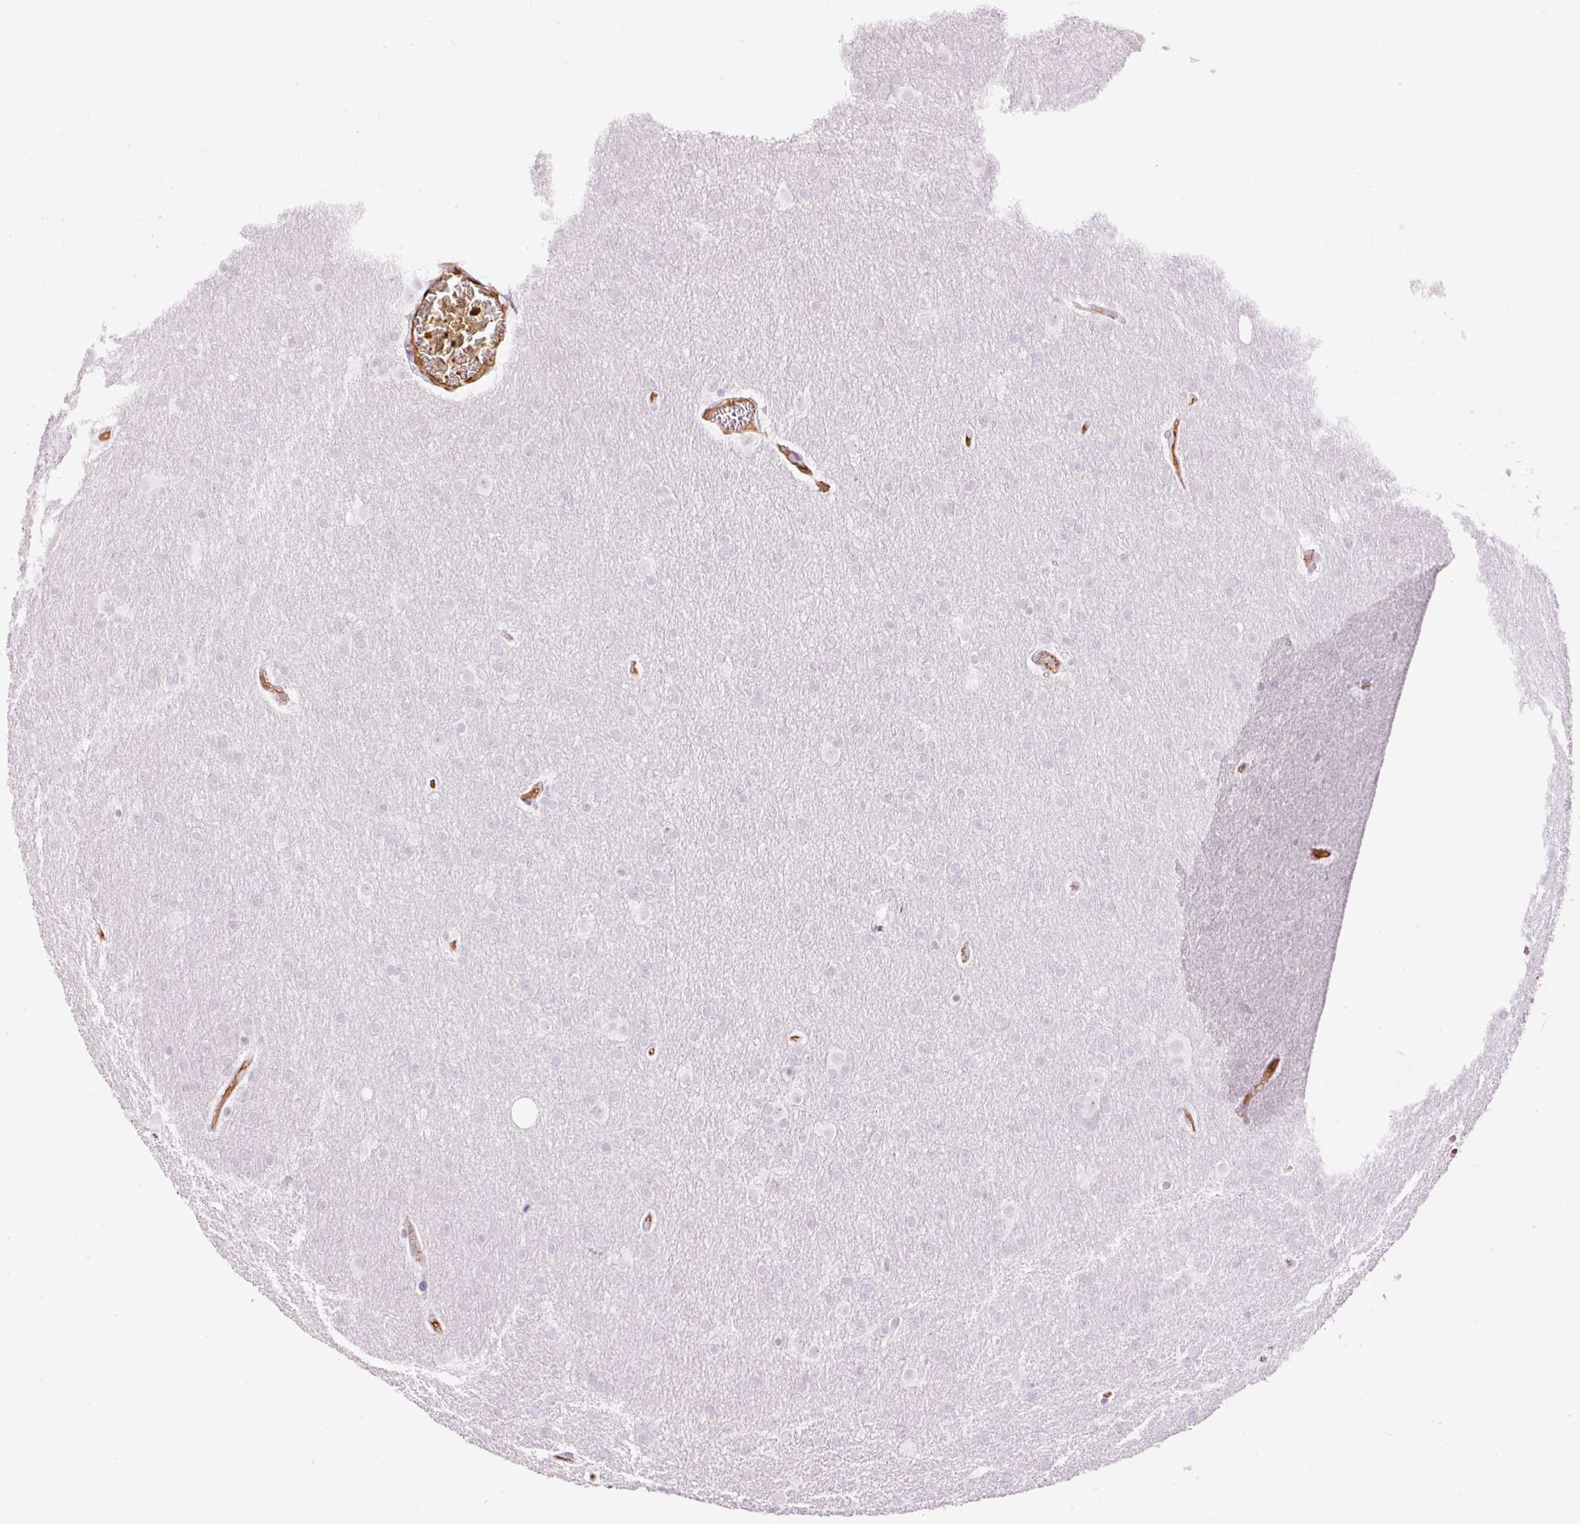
{"staining": {"intensity": "negative", "quantity": "none", "location": "none"}, "tissue": "glioma", "cell_type": "Tumor cells", "image_type": "cancer", "snomed": [{"axis": "morphology", "description": "Glioma, malignant, Low grade"}, {"axis": "topography", "description": "Brain"}], "caption": "A high-resolution photomicrograph shows immunohistochemistry staining of malignant glioma (low-grade), which demonstrates no significant expression in tumor cells.", "gene": "PRPF38B", "patient": {"sex": "female", "age": 32}}